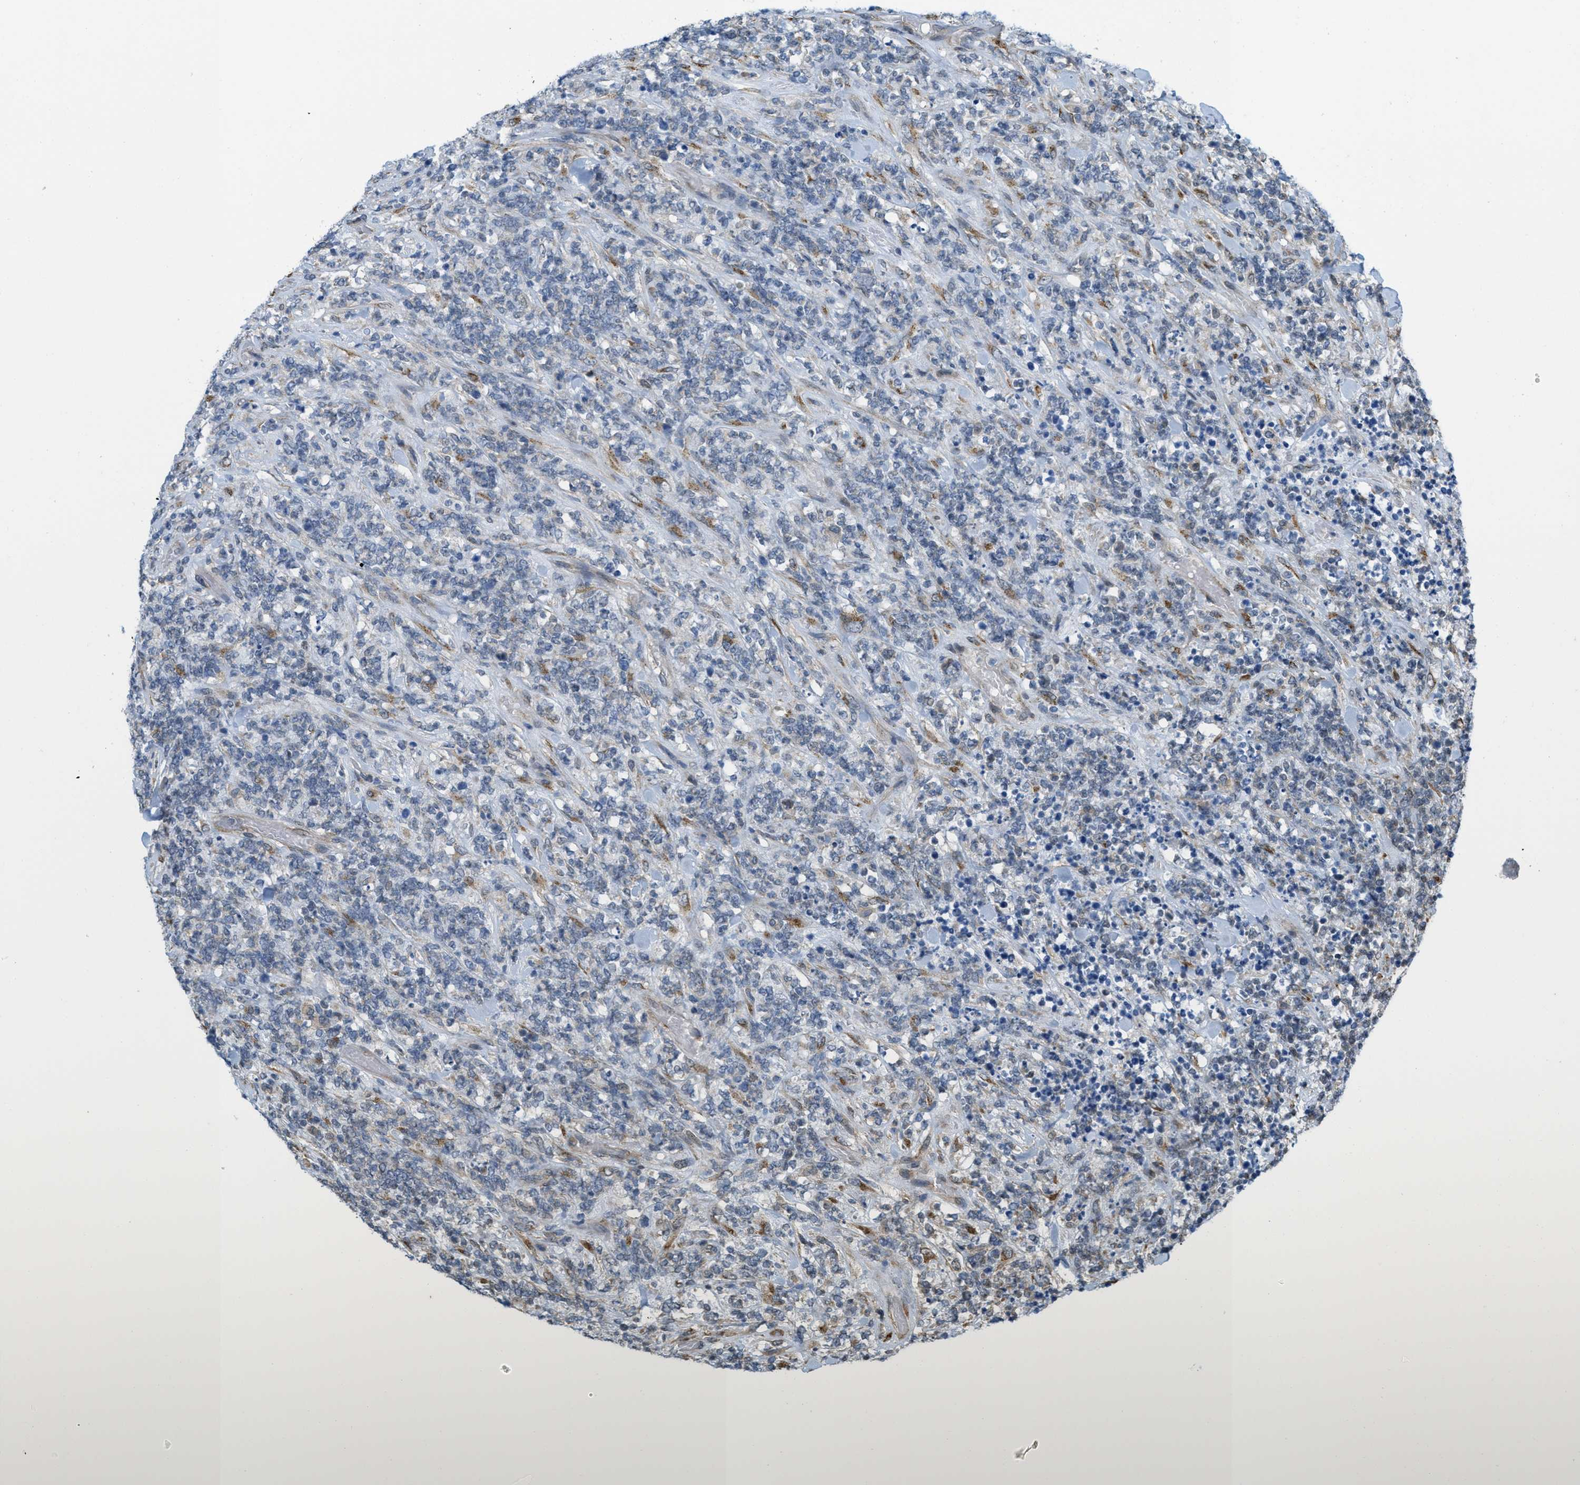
{"staining": {"intensity": "negative", "quantity": "none", "location": "none"}, "tissue": "lymphoma", "cell_type": "Tumor cells", "image_type": "cancer", "snomed": [{"axis": "morphology", "description": "Malignant lymphoma, non-Hodgkin's type, High grade"}, {"axis": "topography", "description": "Soft tissue"}], "caption": "There is no significant positivity in tumor cells of malignant lymphoma, non-Hodgkin's type (high-grade).", "gene": "IFNLR1", "patient": {"sex": "male", "age": 18}}